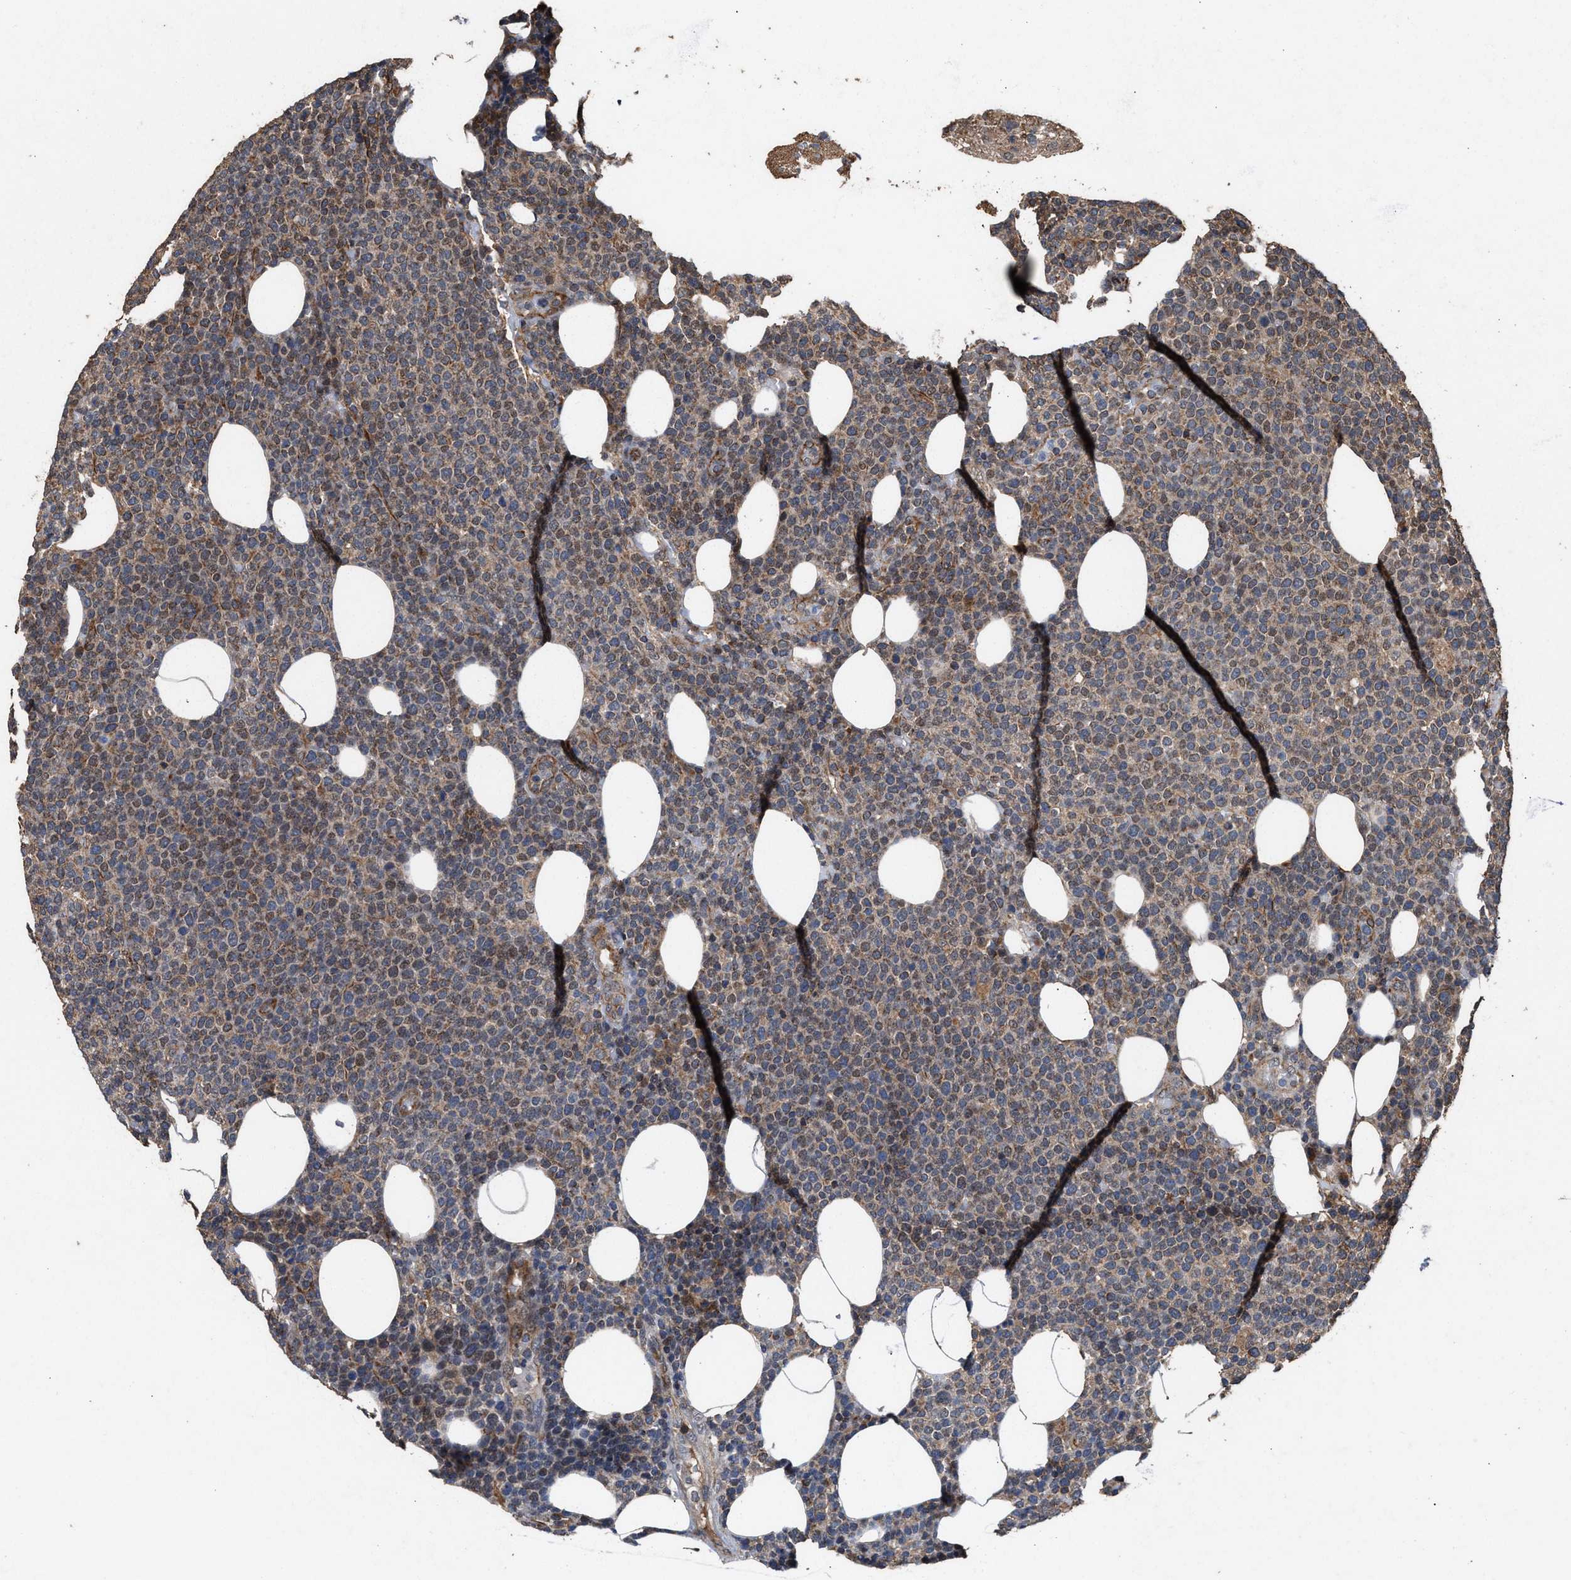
{"staining": {"intensity": "weak", "quantity": ">75%", "location": "cytoplasmic/membranous"}, "tissue": "lymphoma", "cell_type": "Tumor cells", "image_type": "cancer", "snomed": [{"axis": "morphology", "description": "Malignant lymphoma, non-Hodgkin's type, High grade"}, {"axis": "topography", "description": "Lymph node"}], "caption": "Immunohistochemistry (IHC) staining of malignant lymphoma, non-Hodgkin's type (high-grade), which demonstrates low levels of weak cytoplasmic/membranous staining in about >75% of tumor cells indicating weak cytoplasmic/membranous protein expression. The staining was performed using DAB (brown) for protein detection and nuclei were counterstained in hematoxylin (blue).", "gene": "ZNHIT6", "patient": {"sex": "male", "age": 61}}